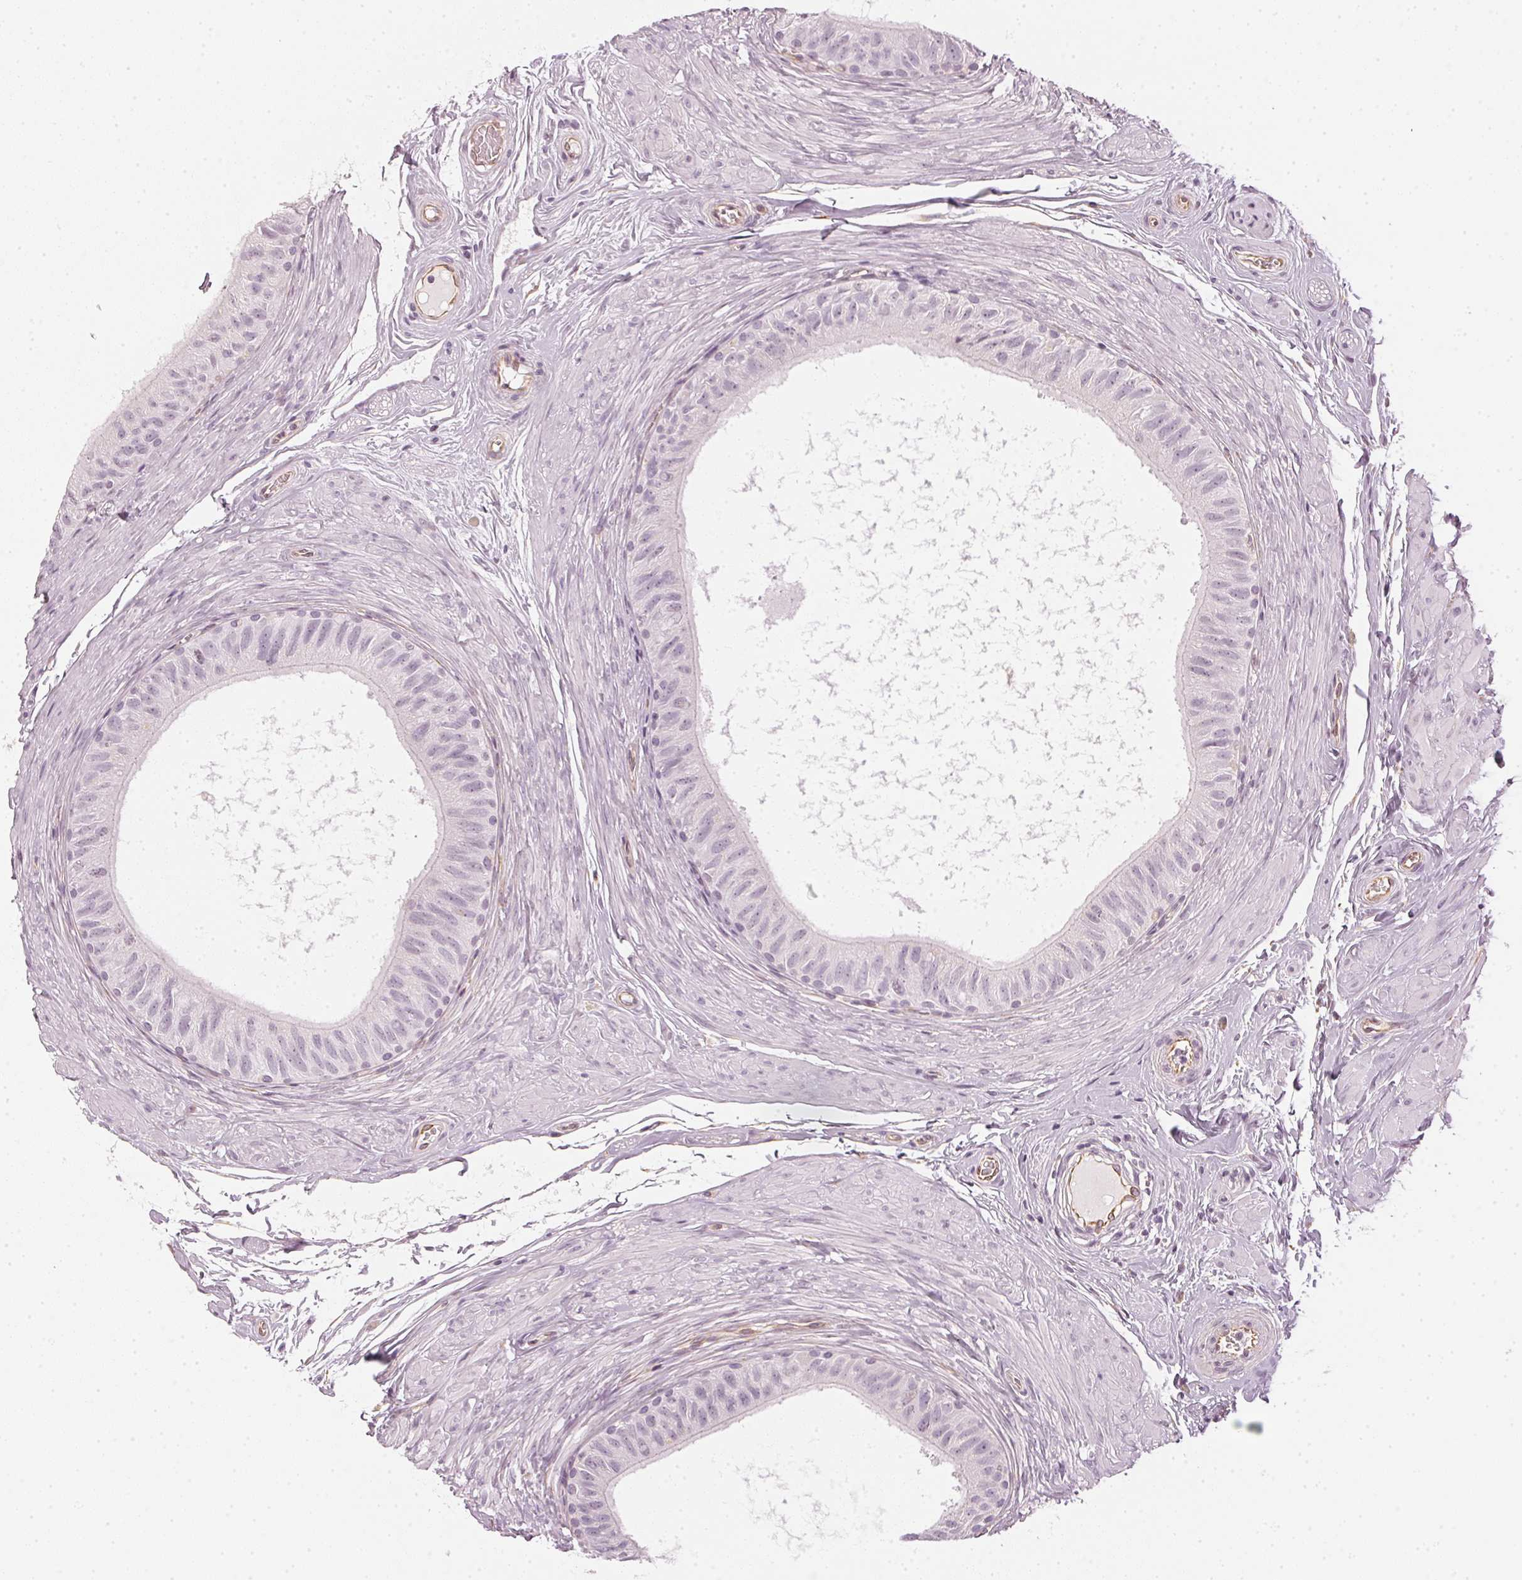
{"staining": {"intensity": "negative", "quantity": "none", "location": "none"}, "tissue": "epididymis", "cell_type": "Glandular cells", "image_type": "normal", "snomed": [{"axis": "morphology", "description": "Normal tissue, NOS"}, {"axis": "topography", "description": "Epididymis"}], "caption": "Immunohistochemistry (IHC) image of unremarkable epididymis: epididymis stained with DAB demonstrates no significant protein expression in glandular cells.", "gene": "APLP1", "patient": {"sex": "male", "age": 36}}